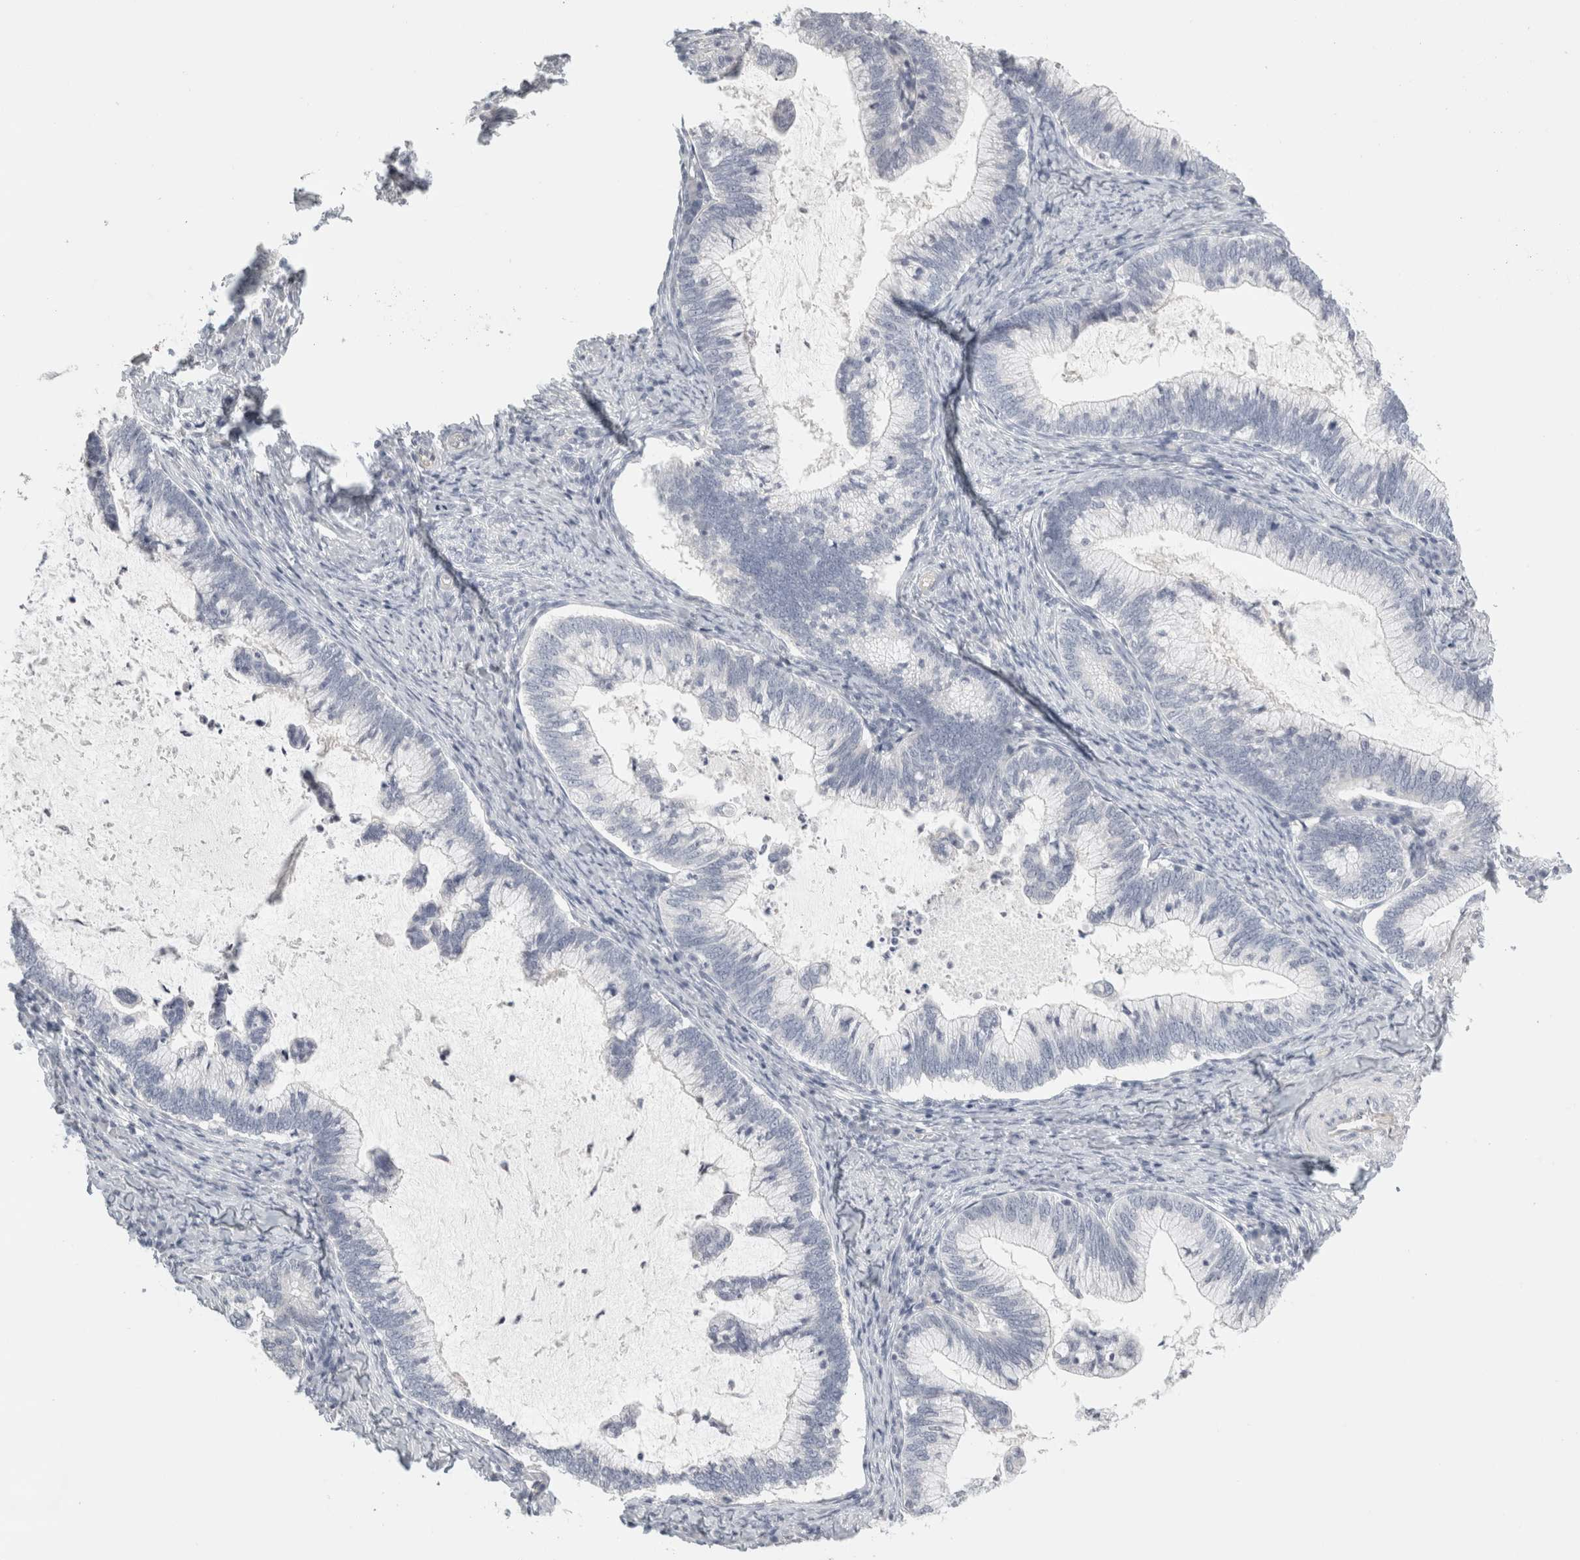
{"staining": {"intensity": "negative", "quantity": "none", "location": "none"}, "tissue": "cervical cancer", "cell_type": "Tumor cells", "image_type": "cancer", "snomed": [{"axis": "morphology", "description": "Adenocarcinoma, NOS"}, {"axis": "topography", "description": "Cervix"}], "caption": "A micrograph of cervical adenocarcinoma stained for a protein reveals no brown staining in tumor cells.", "gene": "FBLIM1", "patient": {"sex": "female", "age": 36}}